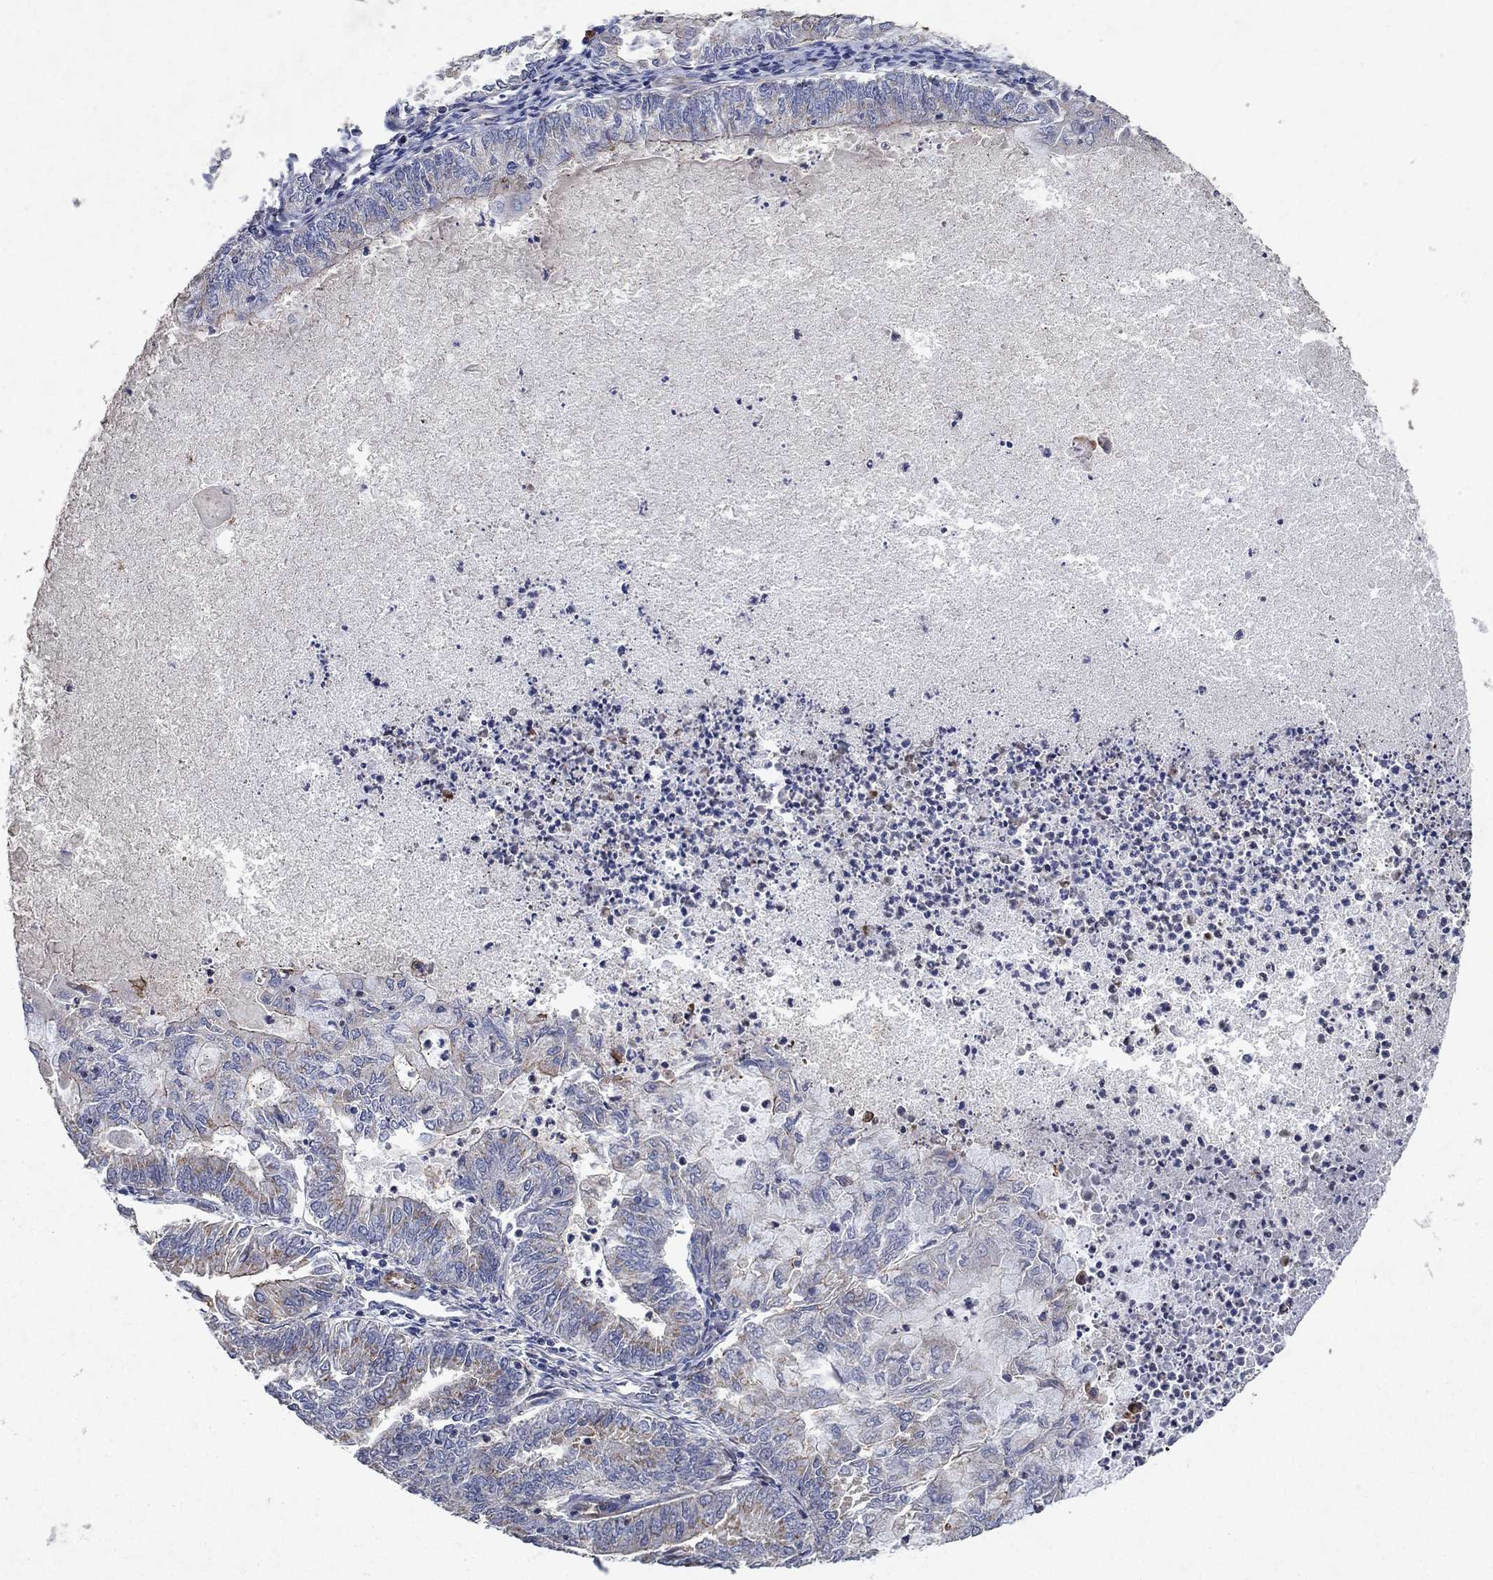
{"staining": {"intensity": "moderate", "quantity": "<25%", "location": "cytoplasmic/membranous"}, "tissue": "endometrial cancer", "cell_type": "Tumor cells", "image_type": "cancer", "snomed": [{"axis": "morphology", "description": "Adenocarcinoma, NOS"}, {"axis": "topography", "description": "Endometrium"}], "caption": "A micrograph of endometrial cancer stained for a protein reveals moderate cytoplasmic/membranous brown staining in tumor cells. The staining was performed using DAB to visualize the protein expression in brown, while the nuclei were stained in blue with hematoxylin (Magnification: 20x).", "gene": "FRG1", "patient": {"sex": "female", "age": 59}}